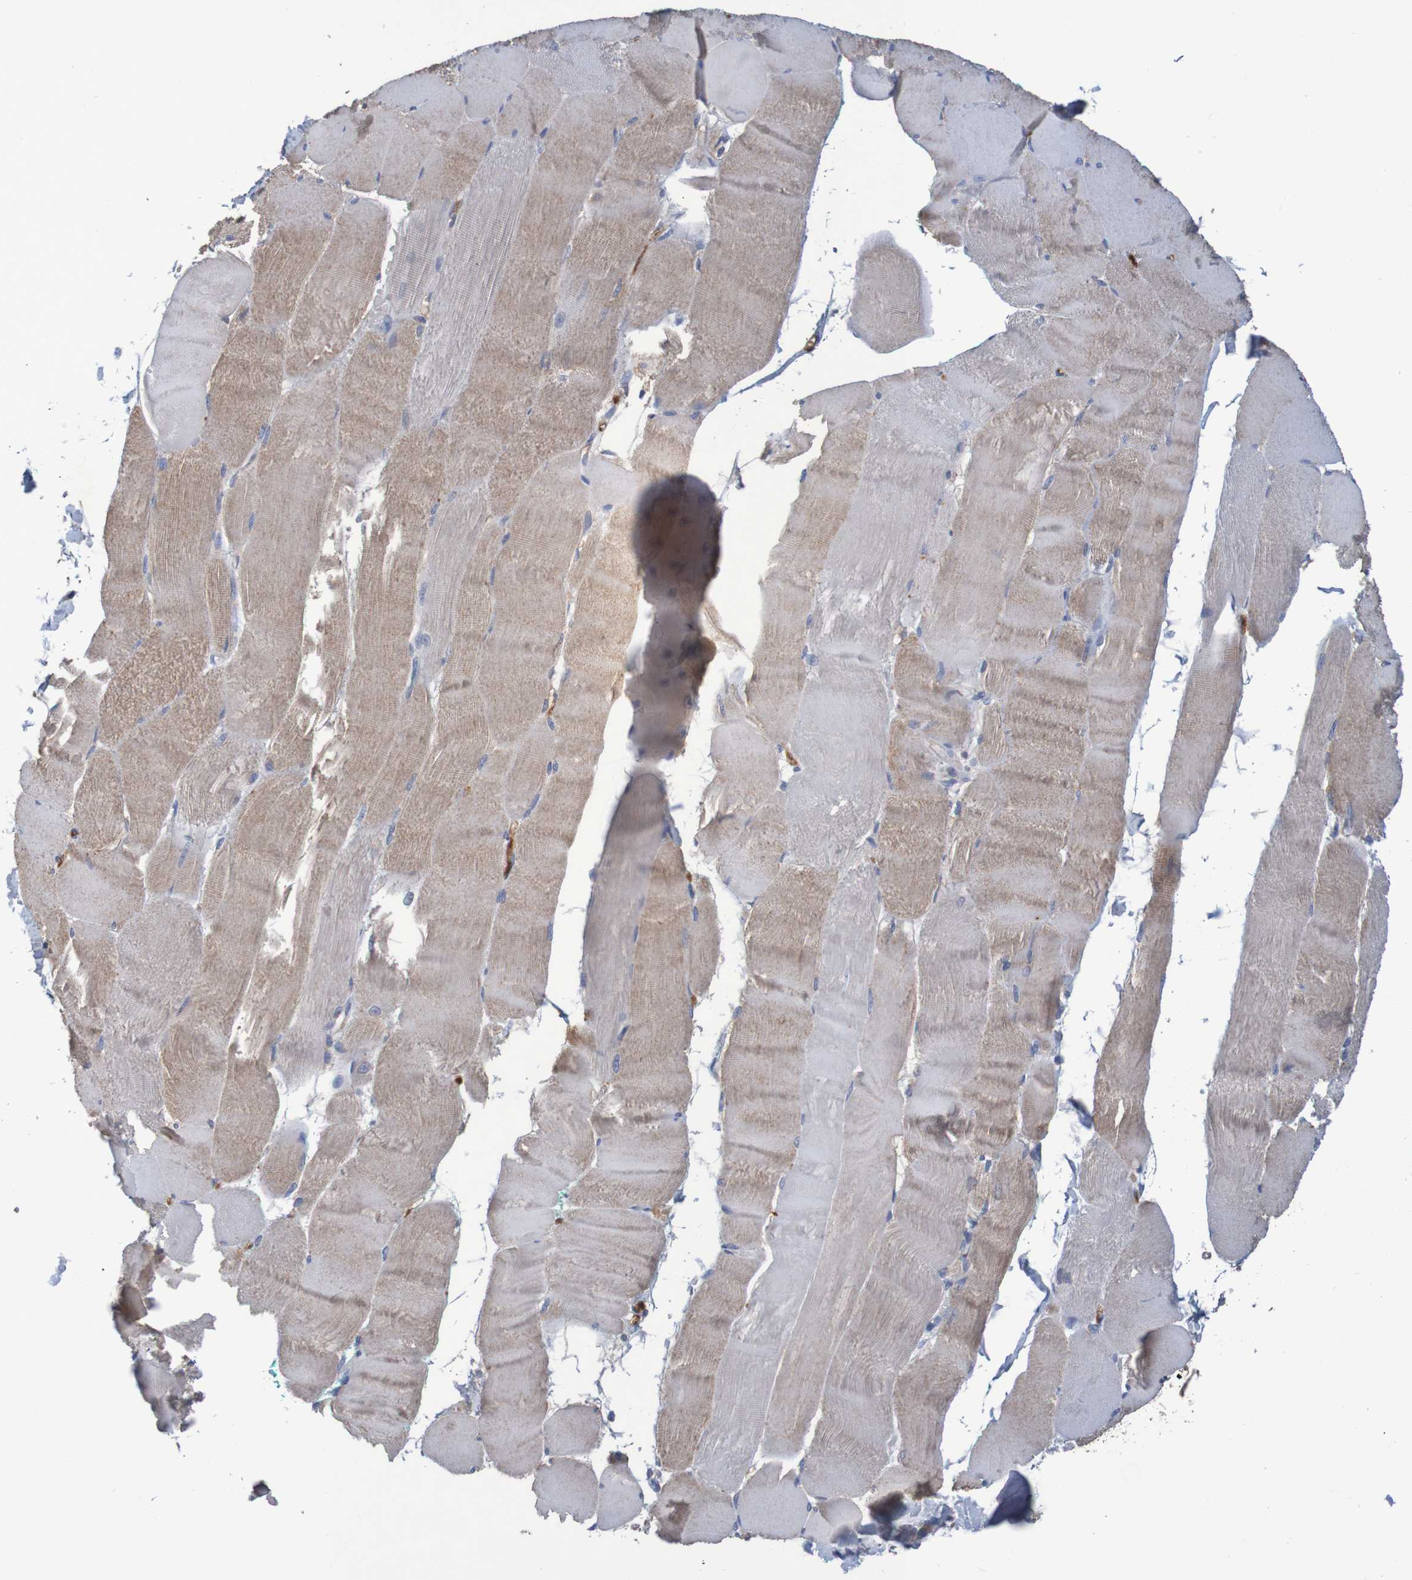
{"staining": {"intensity": "weak", "quantity": ">75%", "location": "cytoplasmic/membranous"}, "tissue": "skeletal muscle", "cell_type": "Myocytes", "image_type": "normal", "snomed": [{"axis": "morphology", "description": "Normal tissue, NOS"}, {"axis": "morphology", "description": "Squamous cell carcinoma, NOS"}, {"axis": "topography", "description": "Skeletal muscle"}], "caption": "A brown stain labels weak cytoplasmic/membranous expression of a protein in myocytes of benign skeletal muscle. The staining is performed using DAB (3,3'-diaminobenzidine) brown chromogen to label protein expression. The nuclei are counter-stained blue using hematoxylin.", "gene": "LTA", "patient": {"sex": "male", "age": 51}}